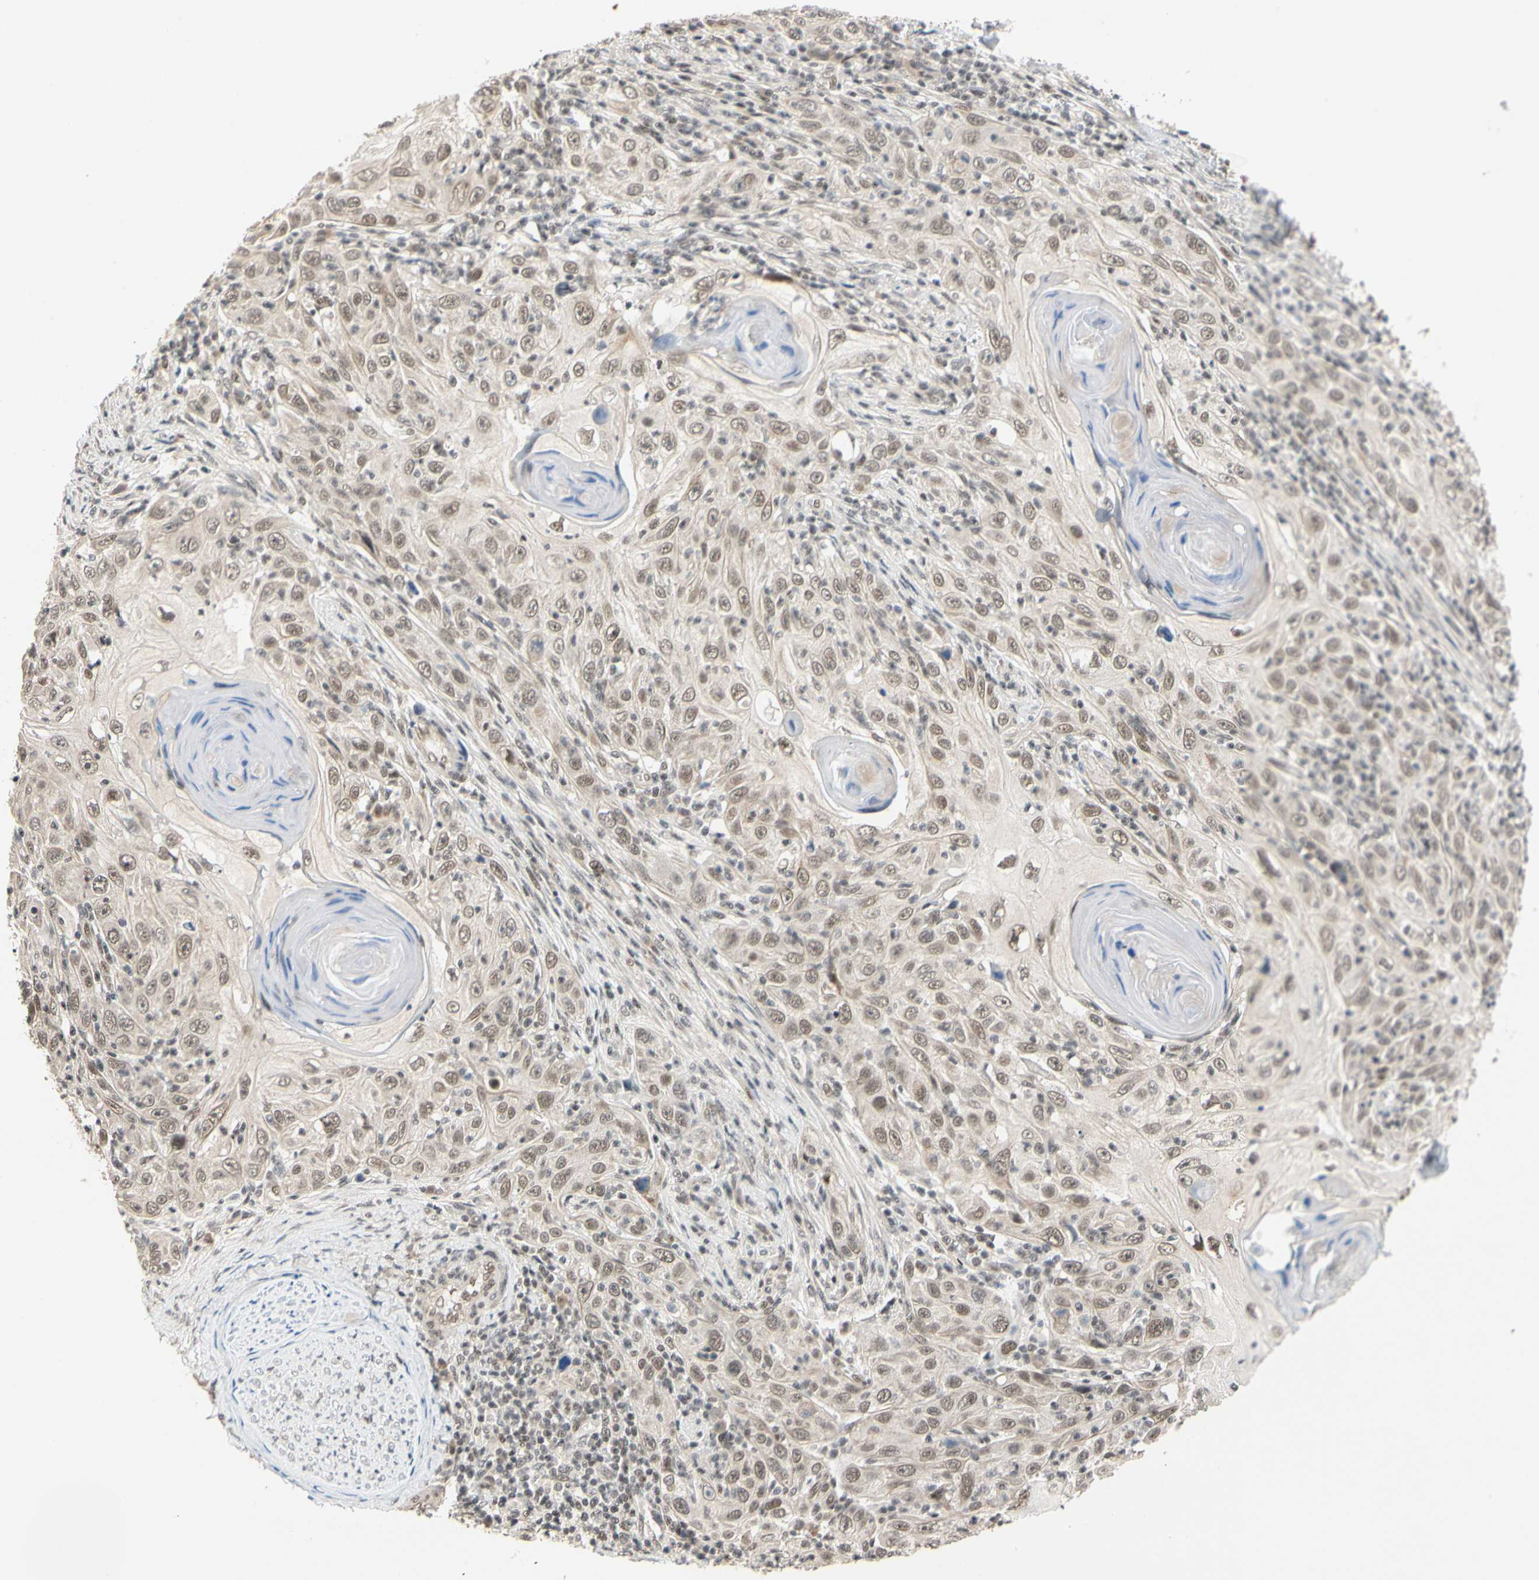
{"staining": {"intensity": "weak", "quantity": ">75%", "location": "nuclear"}, "tissue": "skin cancer", "cell_type": "Tumor cells", "image_type": "cancer", "snomed": [{"axis": "morphology", "description": "Squamous cell carcinoma, NOS"}, {"axis": "topography", "description": "Skin"}], "caption": "Immunohistochemistry (IHC) histopathology image of skin cancer (squamous cell carcinoma) stained for a protein (brown), which exhibits low levels of weak nuclear staining in approximately >75% of tumor cells.", "gene": "TAF4", "patient": {"sex": "female", "age": 88}}